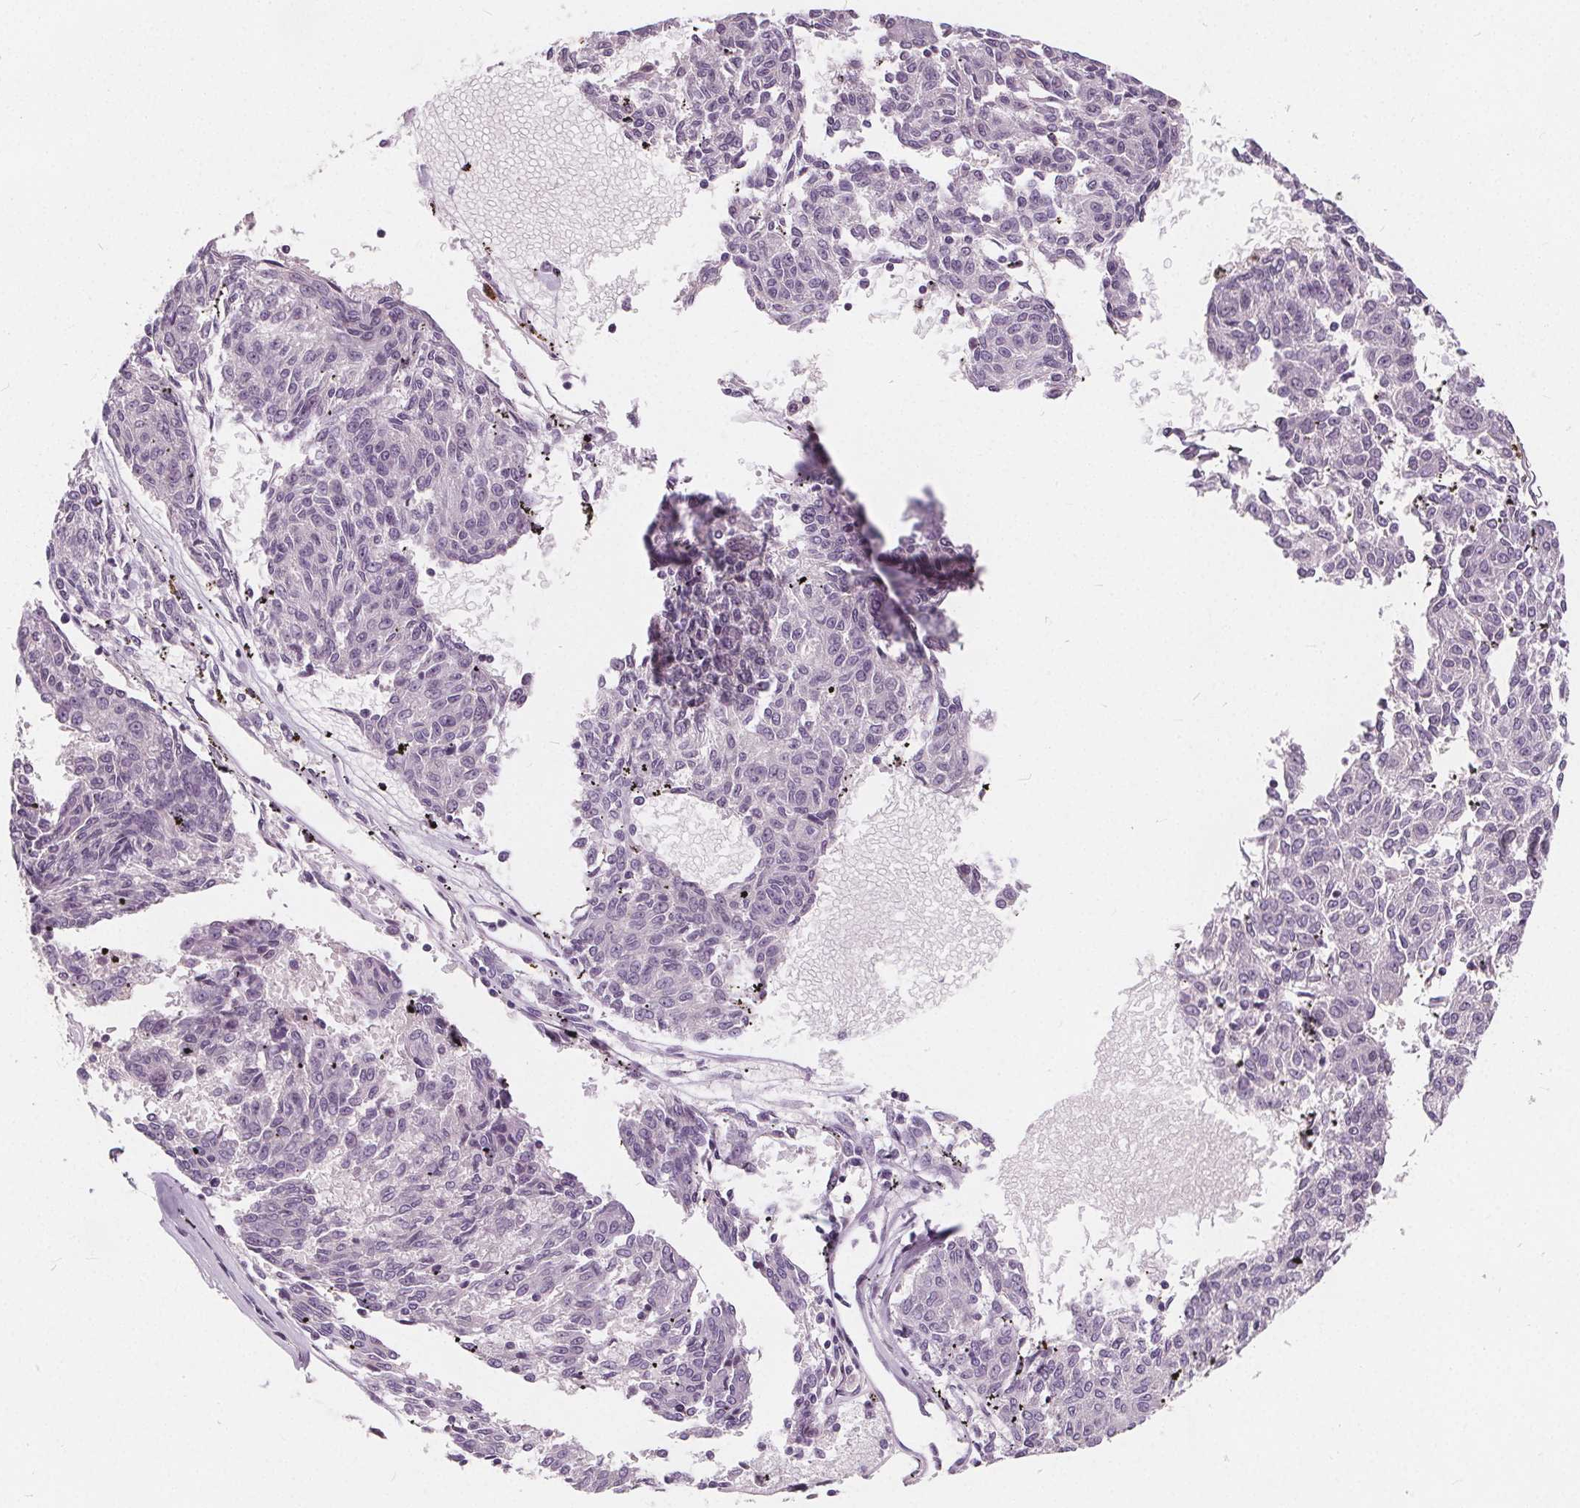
{"staining": {"intensity": "negative", "quantity": "none", "location": "none"}, "tissue": "melanoma", "cell_type": "Tumor cells", "image_type": "cancer", "snomed": [{"axis": "morphology", "description": "Malignant melanoma, NOS"}, {"axis": "topography", "description": "Skin"}], "caption": "Immunohistochemistry image of neoplastic tissue: human malignant melanoma stained with DAB displays no significant protein staining in tumor cells. (DAB (3,3'-diaminobenzidine) immunohistochemistry visualized using brightfield microscopy, high magnification).", "gene": "PLA2G2E", "patient": {"sex": "female", "age": 72}}